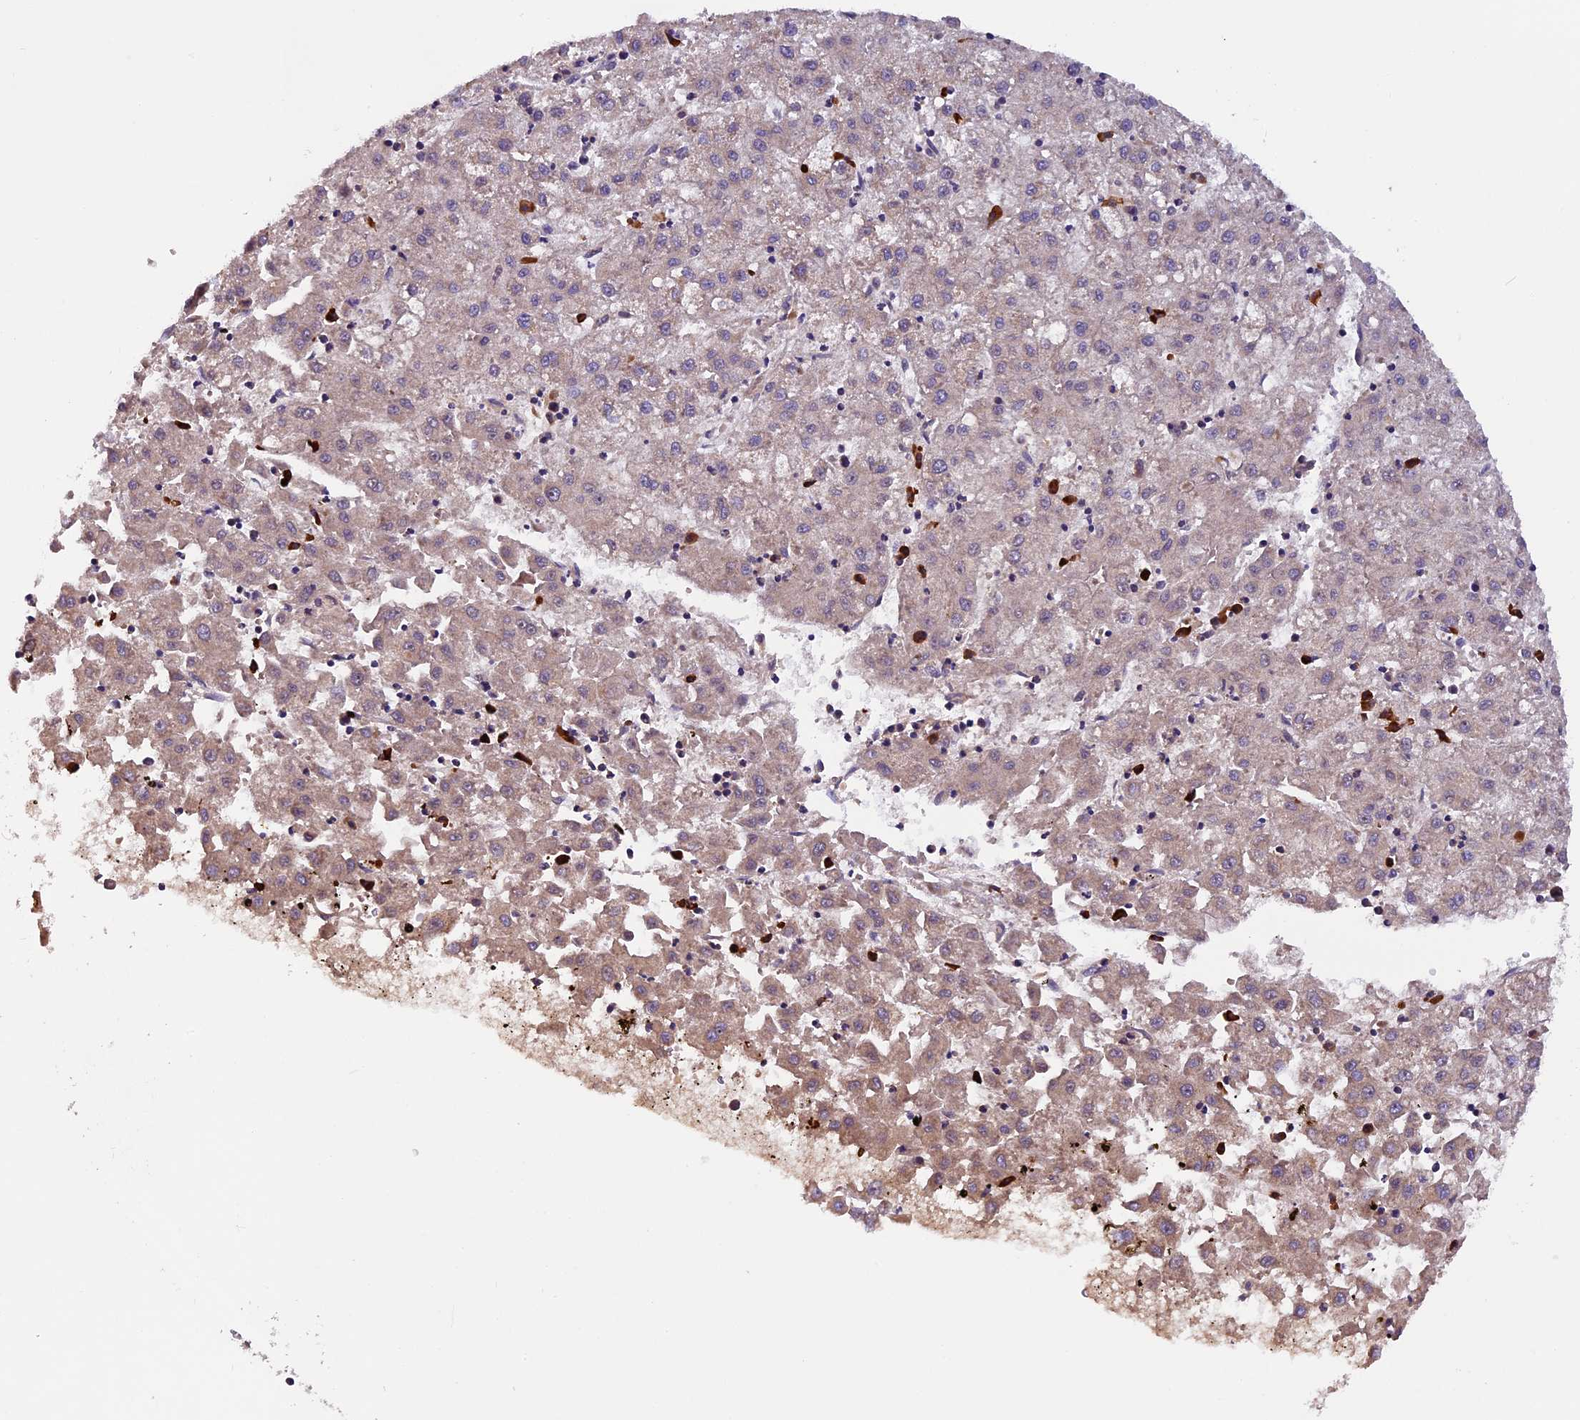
{"staining": {"intensity": "weak", "quantity": "25%-75%", "location": "cytoplasmic/membranous"}, "tissue": "liver cancer", "cell_type": "Tumor cells", "image_type": "cancer", "snomed": [{"axis": "morphology", "description": "Carcinoma, Hepatocellular, NOS"}, {"axis": "topography", "description": "Liver"}], "caption": "Liver hepatocellular carcinoma stained with a protein marker reveals weak staining in tumor cells.", "gene": "FRY", "patient": {"sex": "male", "age": 72}}